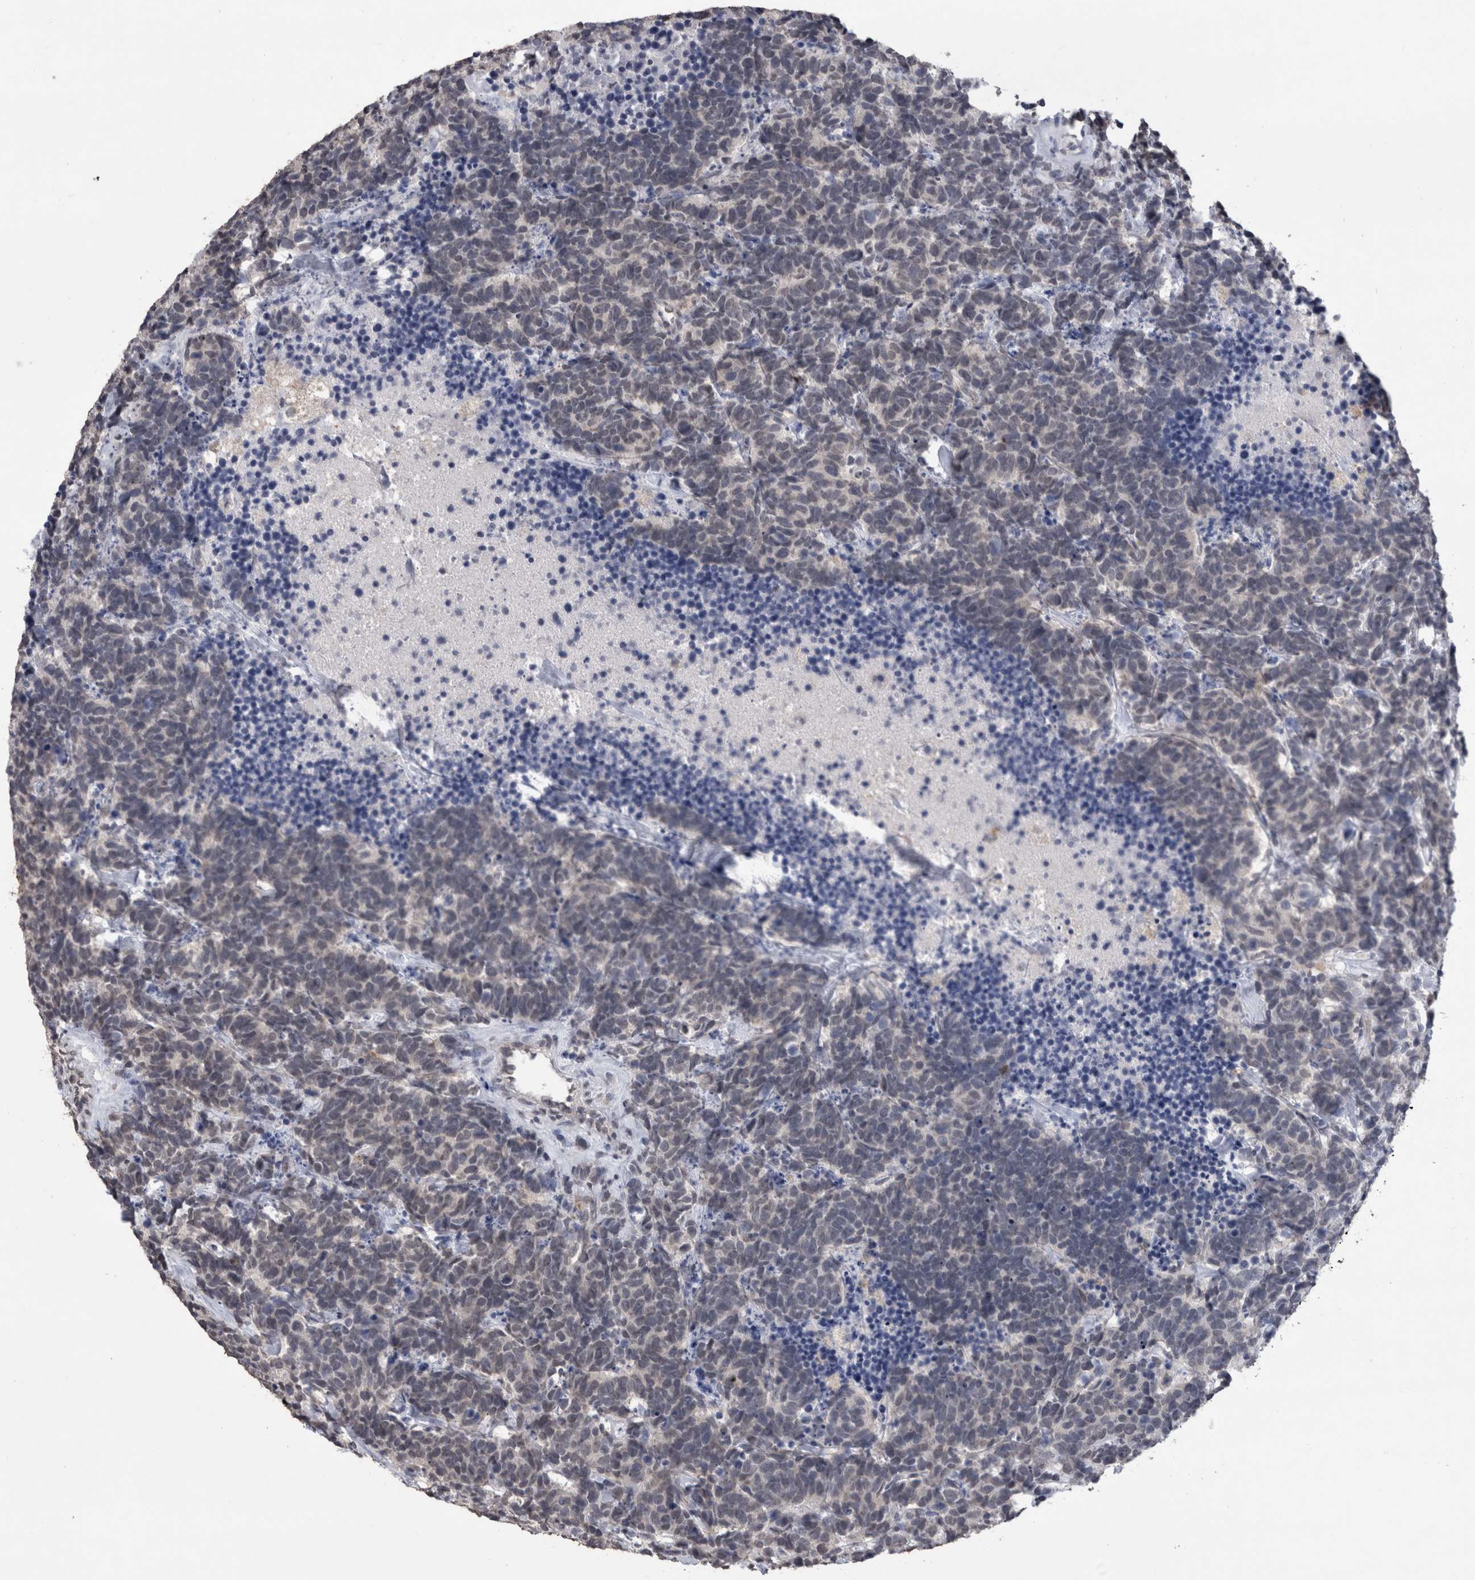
{"staining": {"intensity": "negative", "quantity": "none", "location": "none"}, "tissue": "carcinoid", "cell_type": "Tumor cells", "image_type": "cancer", "snomed": [{"axis": "morphology", "description": "Carcinoma, NOS"}, {"axis": "morphology", "description": "Carcinoid, malignant, NOS"}, {"axis": "topography", "description": "Urinary bladder"}], "caption": "A micrograph of carcinoid stained for a protein reveals no brown staining in tumor cells.", "gene": "PAX5", "patient": {"sex": "male", "age": 57}}